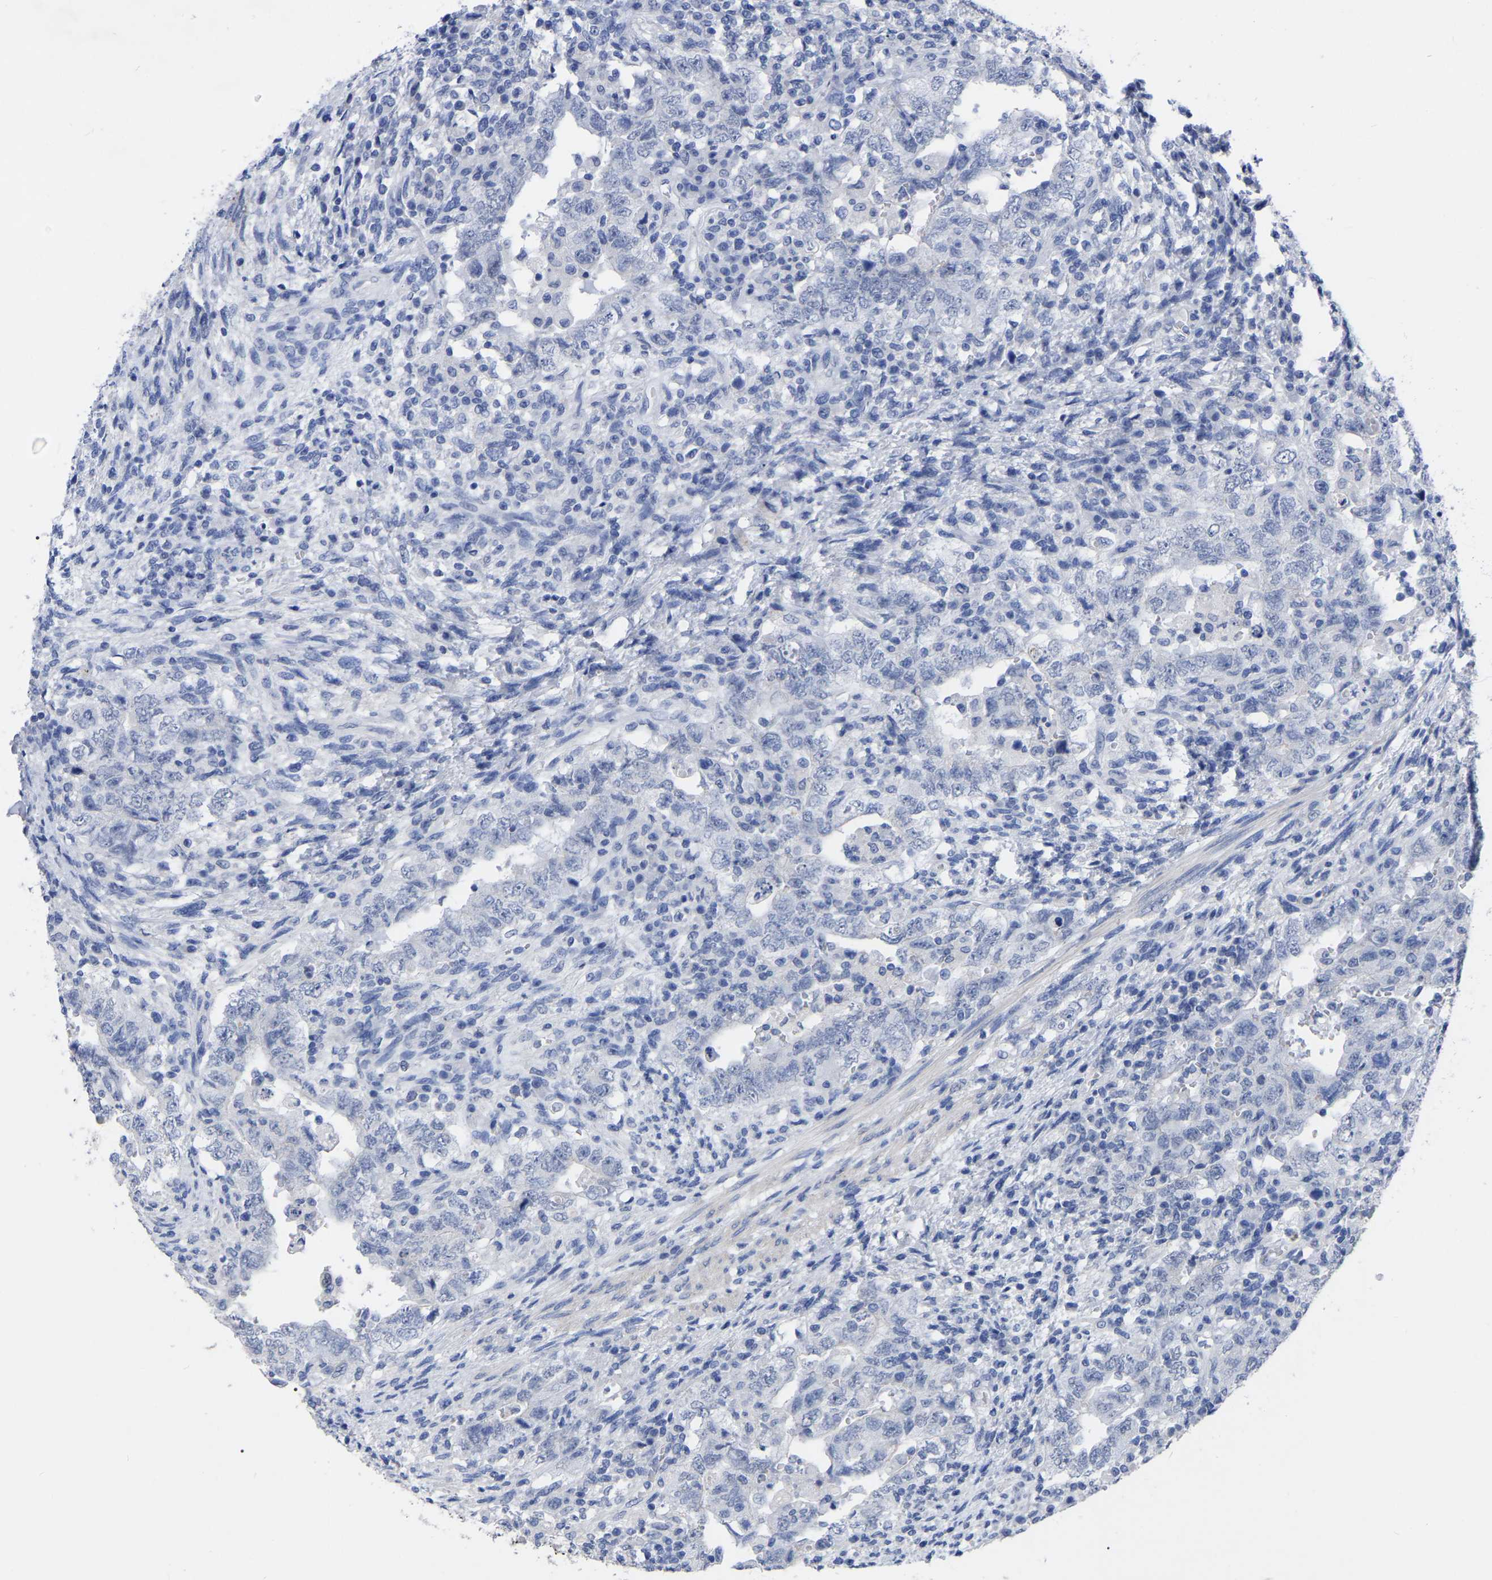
{"staining": {"intensity": "negative", "quantity": "none", "location": "none"}, "tissue": "testis cancer", "cell_type": "Tumor cells", "image_type": "cancer", "snomed": [{"axis": "morphology", "description": "Carcinoma, Embryonal, NOS"}, {"axis": "topography", "description": "Testis"}], "caption": "The IHC photomicrograph has no significant staining in tumor cells of embryonal carcinoma (testis) tissue.", "gene": "ANXA13", "patient": {"sex": "male", "age": 26}}